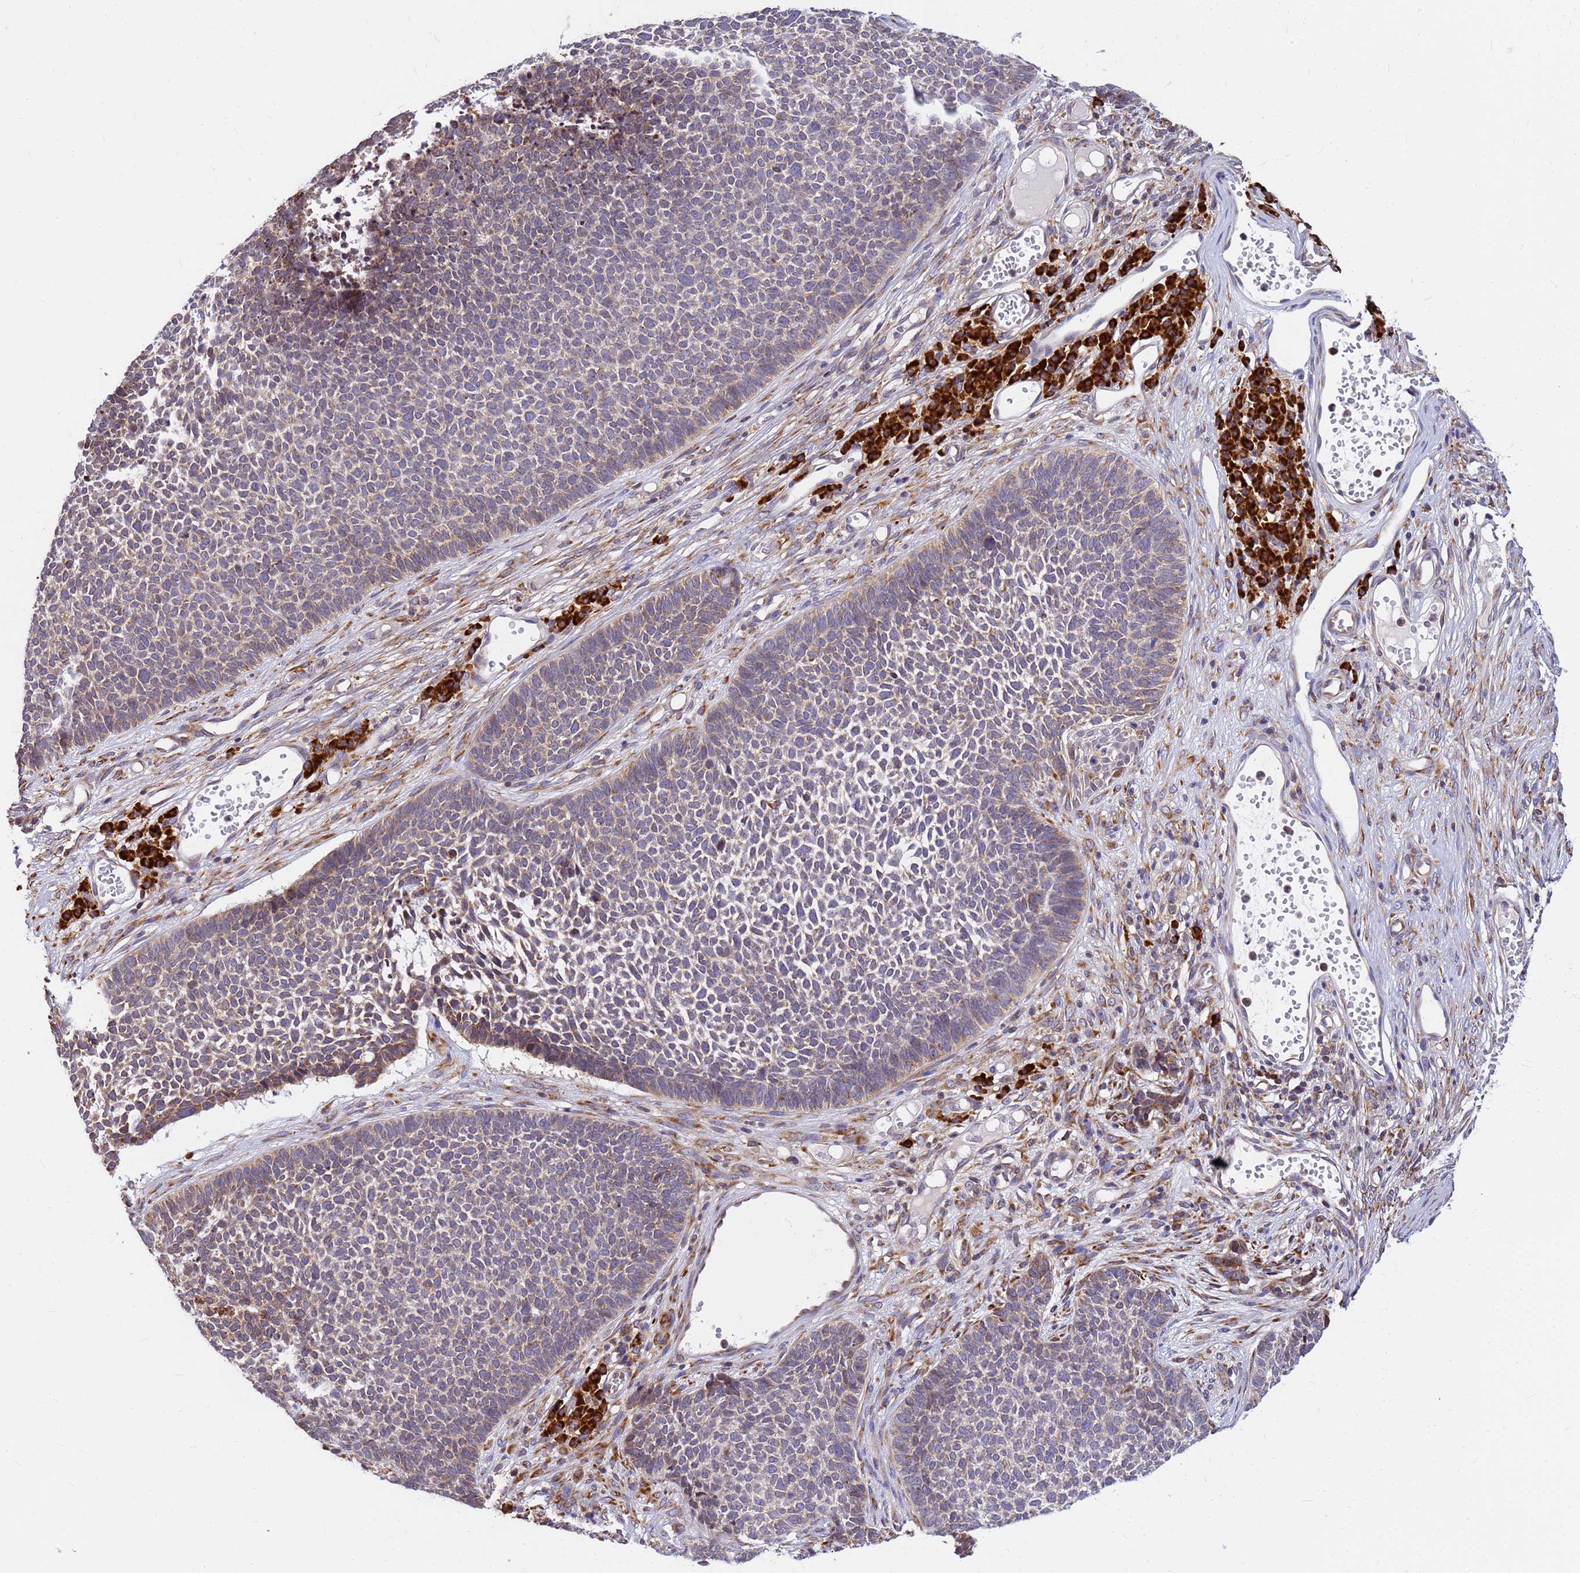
{"staining": {"intensity": "weak", "quantity": "25%-75%", "location": "cytoplasmic/membranous"}, "tissue": "skin cancer", "cell_type": "Tumor cells", "image_type": "cancer", "snomed": [{"axis": "morphology", "description": "Basal cell carcinoma"}, {"axis": "topography", "description": "Skin"}], "caption": "Human skin cancer (basal cell carcinoma) stained with a protein marker shows weak staining in tumor cells.", "gene": "SSR4", "patient": {"sex": "female", "age": 84}}